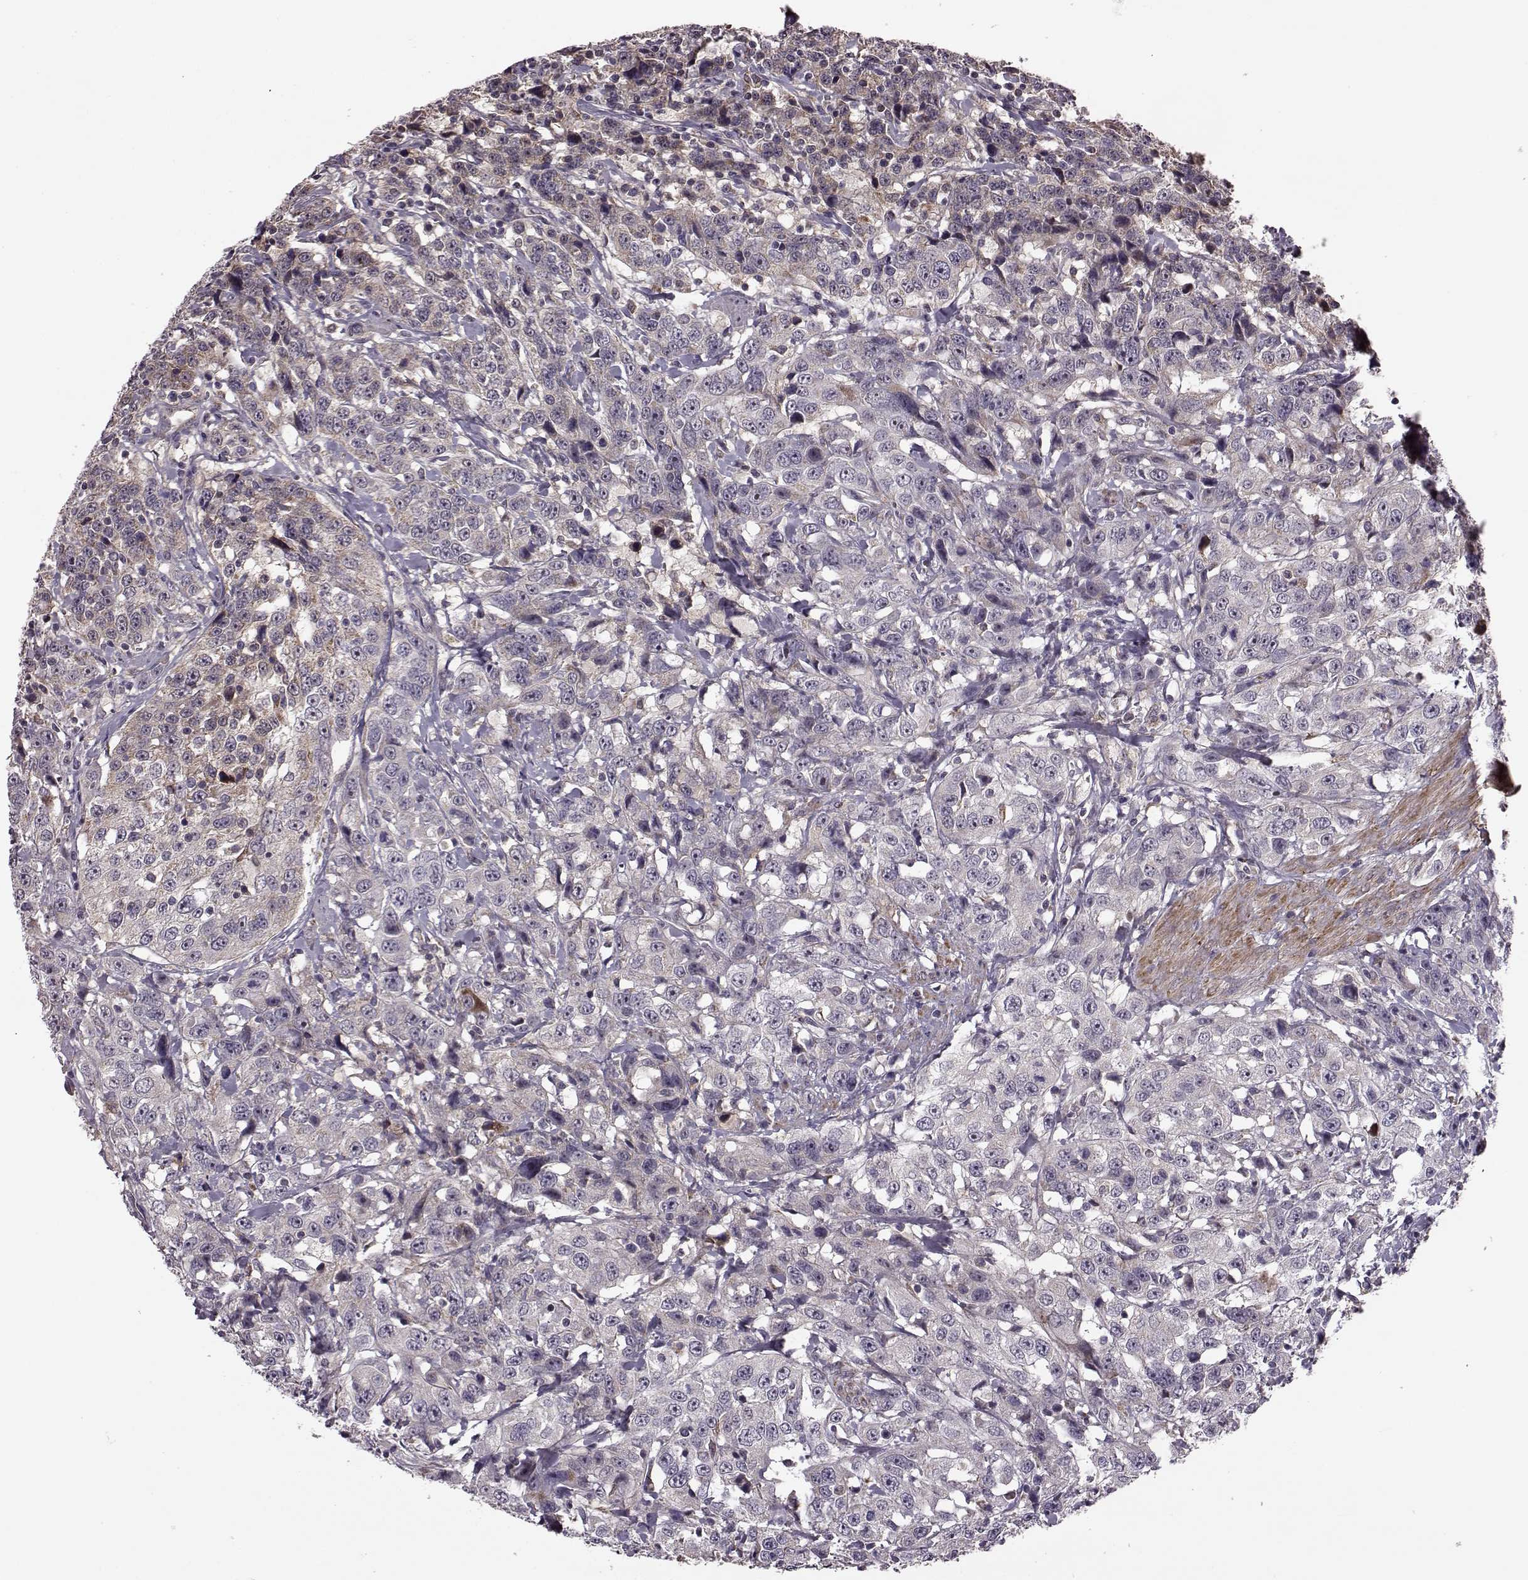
{"staining": {"intensity": "moderate", "quantity": "<25%", "location": "cytoplasmic/membranous"}, "tissue": "urothelial cancer", "cell_type": "Tumor cells", "image_type": "cancer", "snomed": [{"axis": "morphology", "description": "Urothelial carcinoma, NOS"}, {"axis": "morphology", "description": "Urothelial carcinoma, High grade"}, {"axis": "topography", "description": "Urinary bladder"}], "caption": "Human transitional cell carcinoma stained with a brown dye shows moderate cytoplasmic/membranous positive positivity in about <25% of tumor cells.", "gene": "PUDP", "patient": {"sex": "female", "age": 73}}